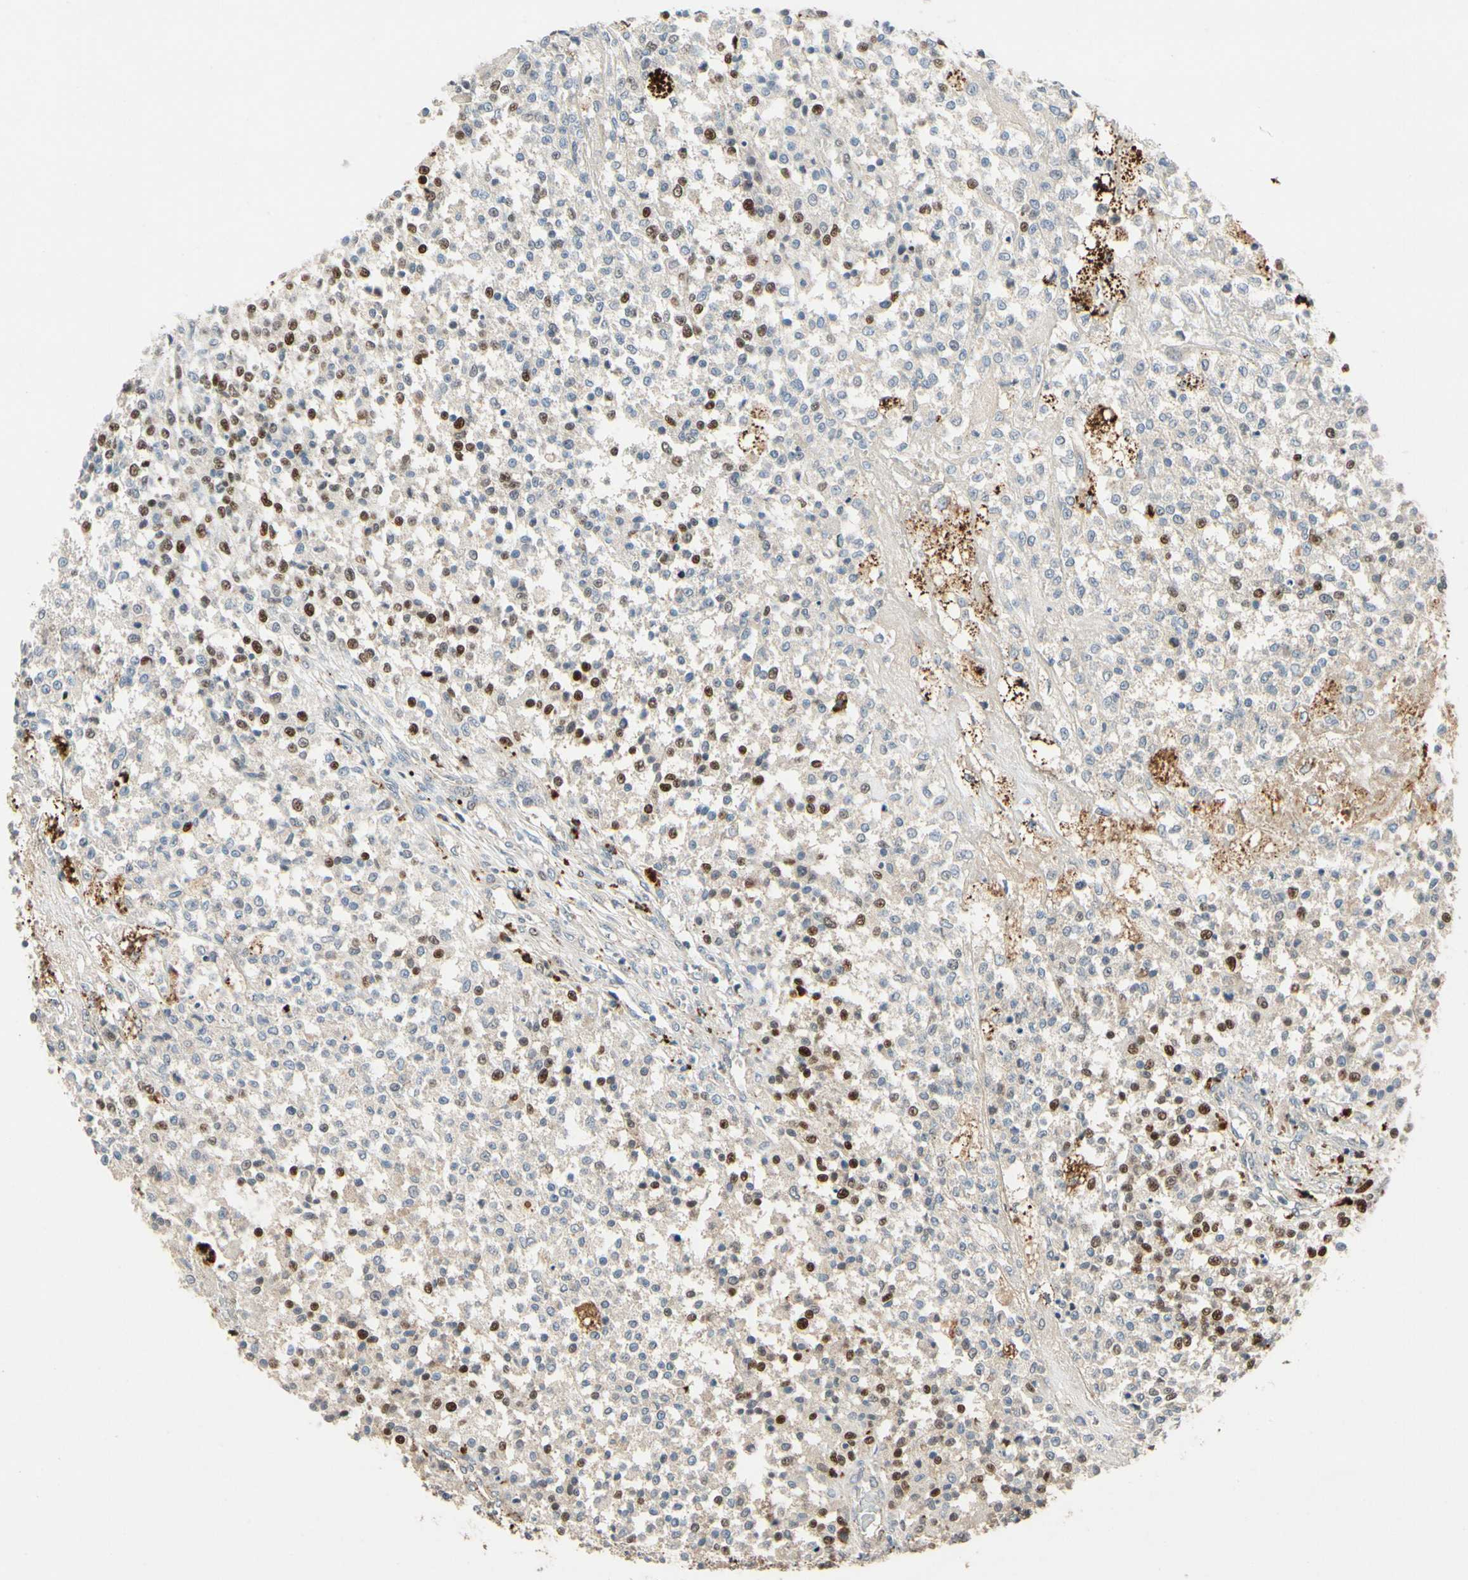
{"staining": {"intensity": "strong", "quantity": "<25%", "location": "nuclear"}, "tissue": "testis cancer", "cell_type": "Tumor cells", "image_type": "cancer", "snomed": [{"axis": "morphology", "description": "Seminoma, NOS"}, {"axis": "topography", "description": "Testis"}], "caption": "Tumor cells demonstrate medium levels of strong nuclear positivity in about <25% of cells in human seminoma (testis). (DAB IHC with brightfield microscopy, high magnification).", "gene": "ZKSCAN4", "patient": {"sex": "male", "age": 59}}